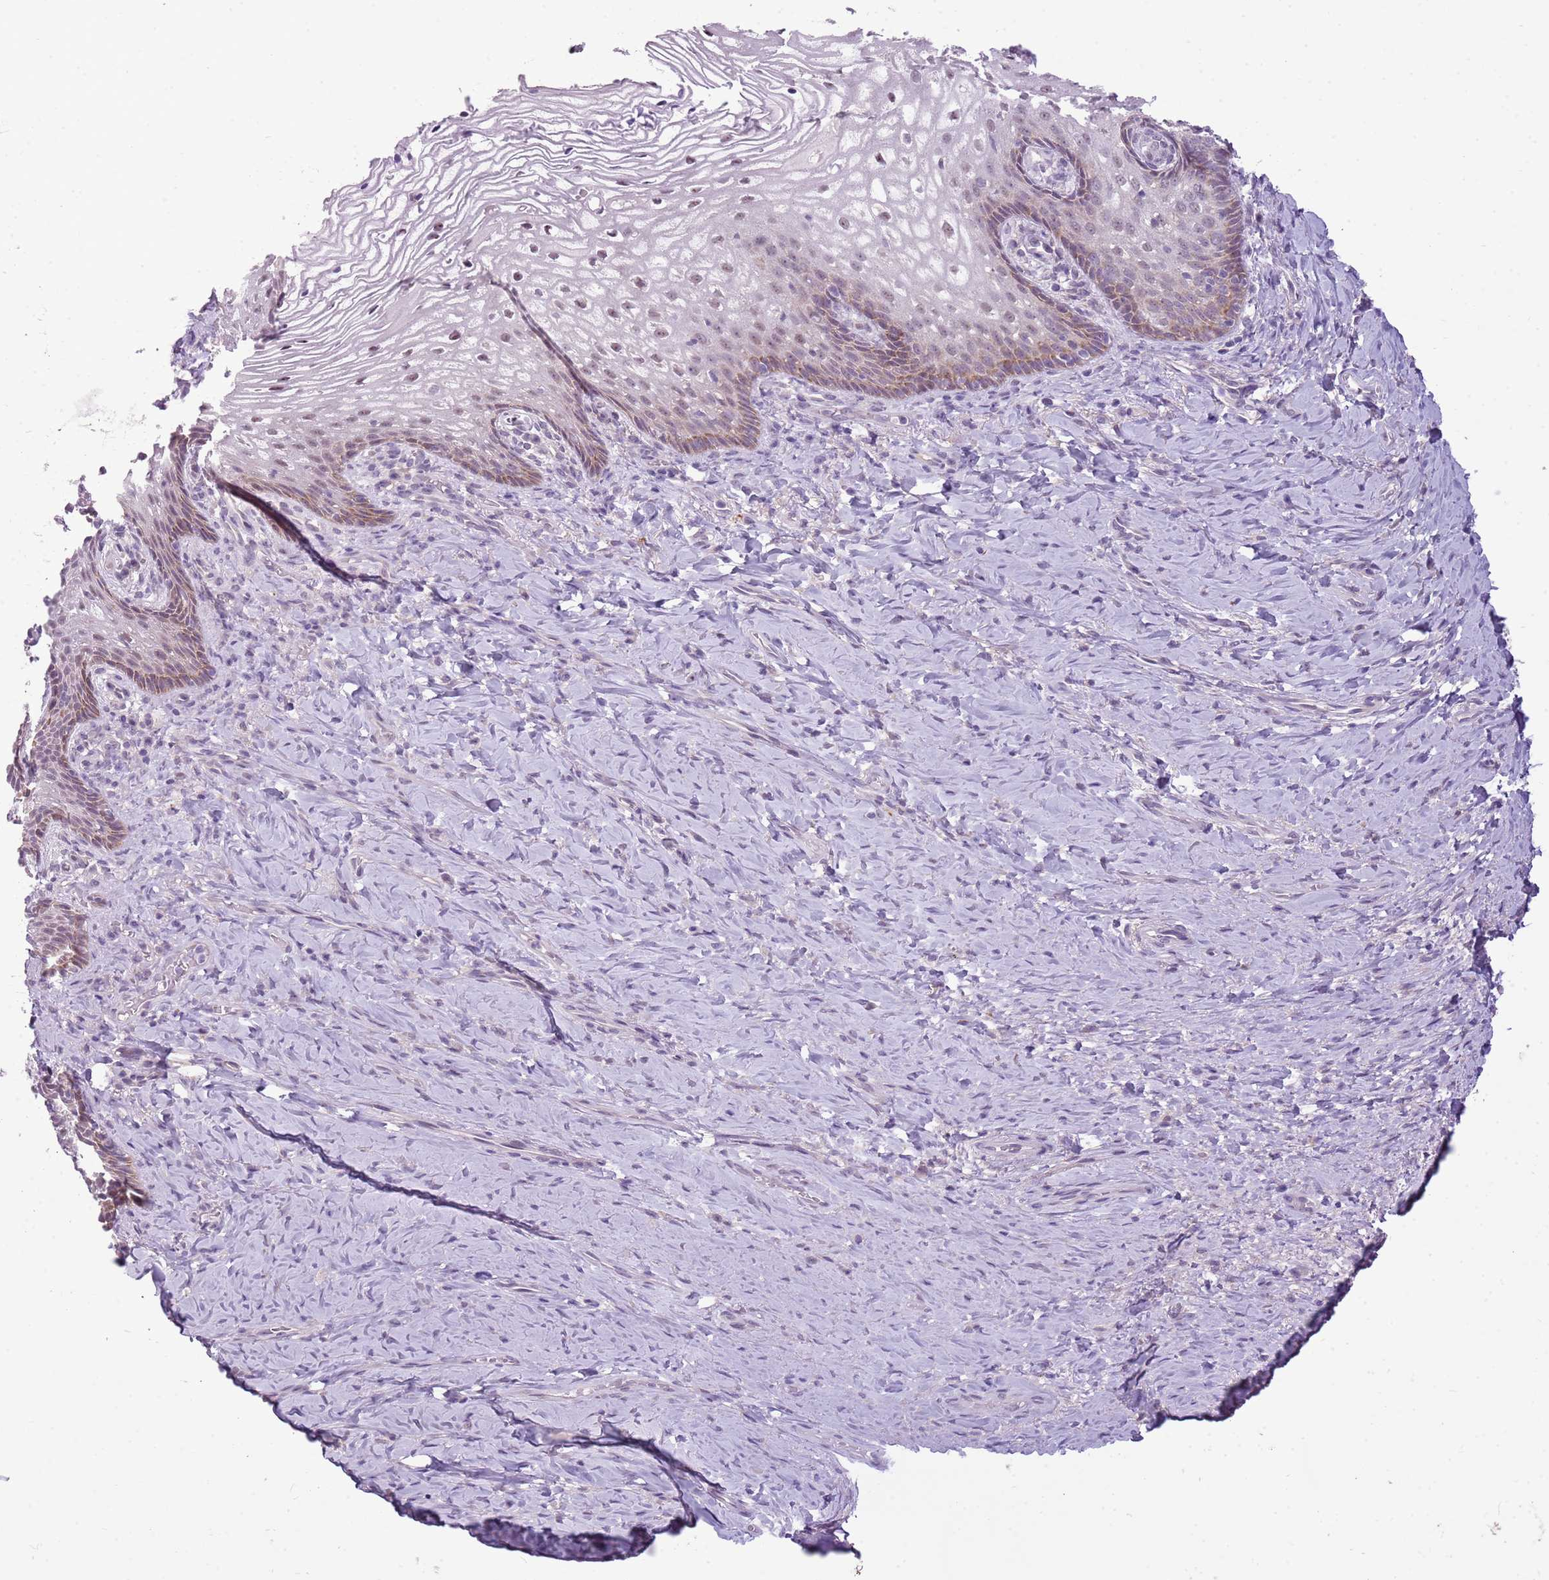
{"staining": {"intensity": "weak", "quantity": "<25%", "location": "cytoplasmic/membranous"}, "tissue": "vagina", "cell_type": "Squamous epithelial cells", "image_type": "normal", "snomed": [{"axis": "morphology", "description": "Normal tissue, NOS"}, {"axis": "topography", "description": "Vagina"}], "caption": "A photomicrograph of vagina stained for a protein exhibits no brown staining in squamous epithelial cells. The staining is performed using DAB (3,3'-diaminobenzidine) brown chromogen with nuclei counter-stained in using hematoxylin.", "gene": "FAM120C", "patient": {"sex": "female", "age": 60}}